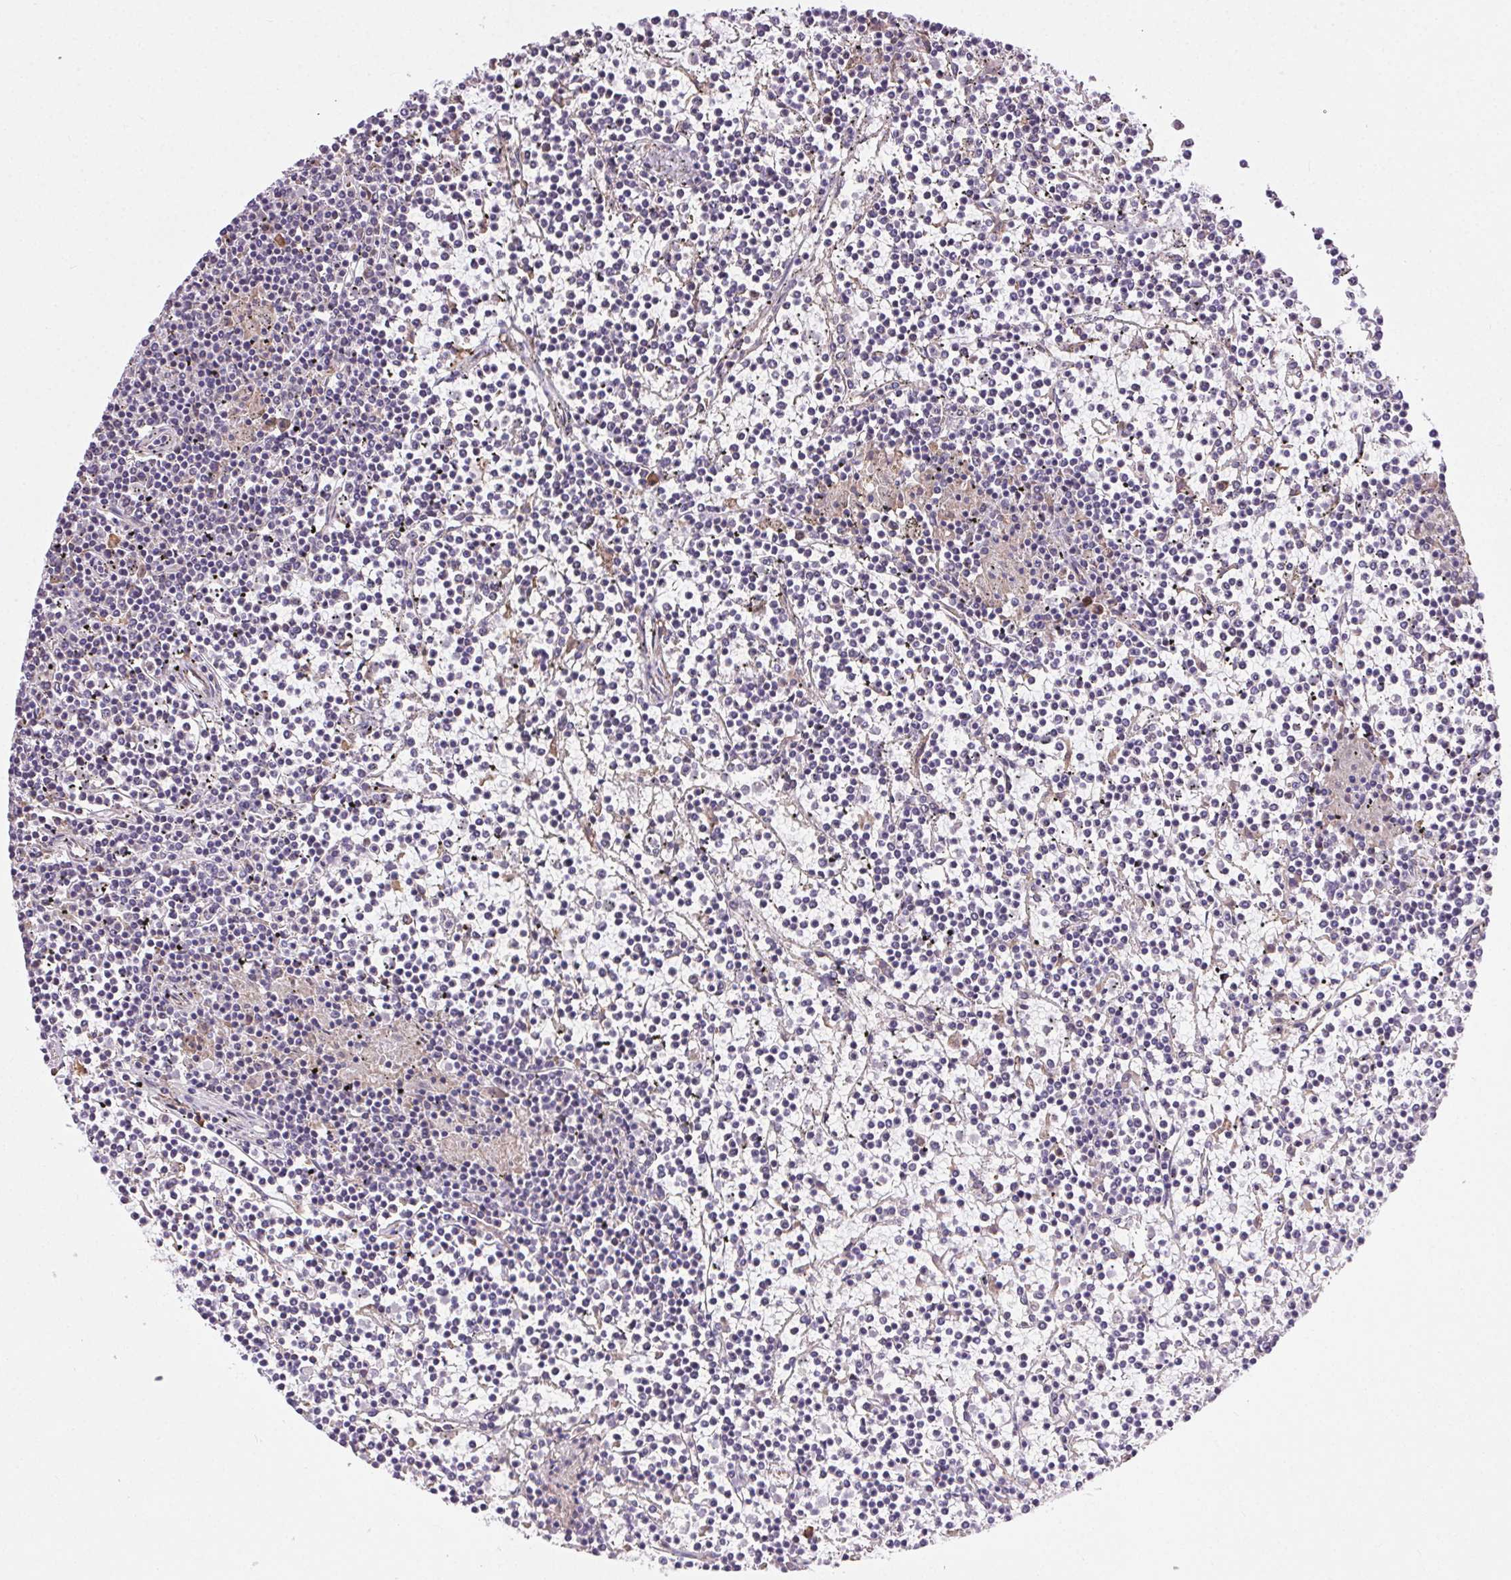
{"staining": {"intensity": "negative", "quantity": "none", "location": "none"}, "tissue": "lymphoma", "cell_type": "Tumor cells", "image_type": "cancer", "snomed": [{"axis": "morphology", "description": "Malignant lymphoma, non-Hodgkin's type, Low grade"}, {"axis": "topography", "description": "Spleen"}], "caption": "IHC of human lymphoma reveals no expression in tumor cells.", "gene": "SNX31", "patient": {"sex": "female", "age": 19}}